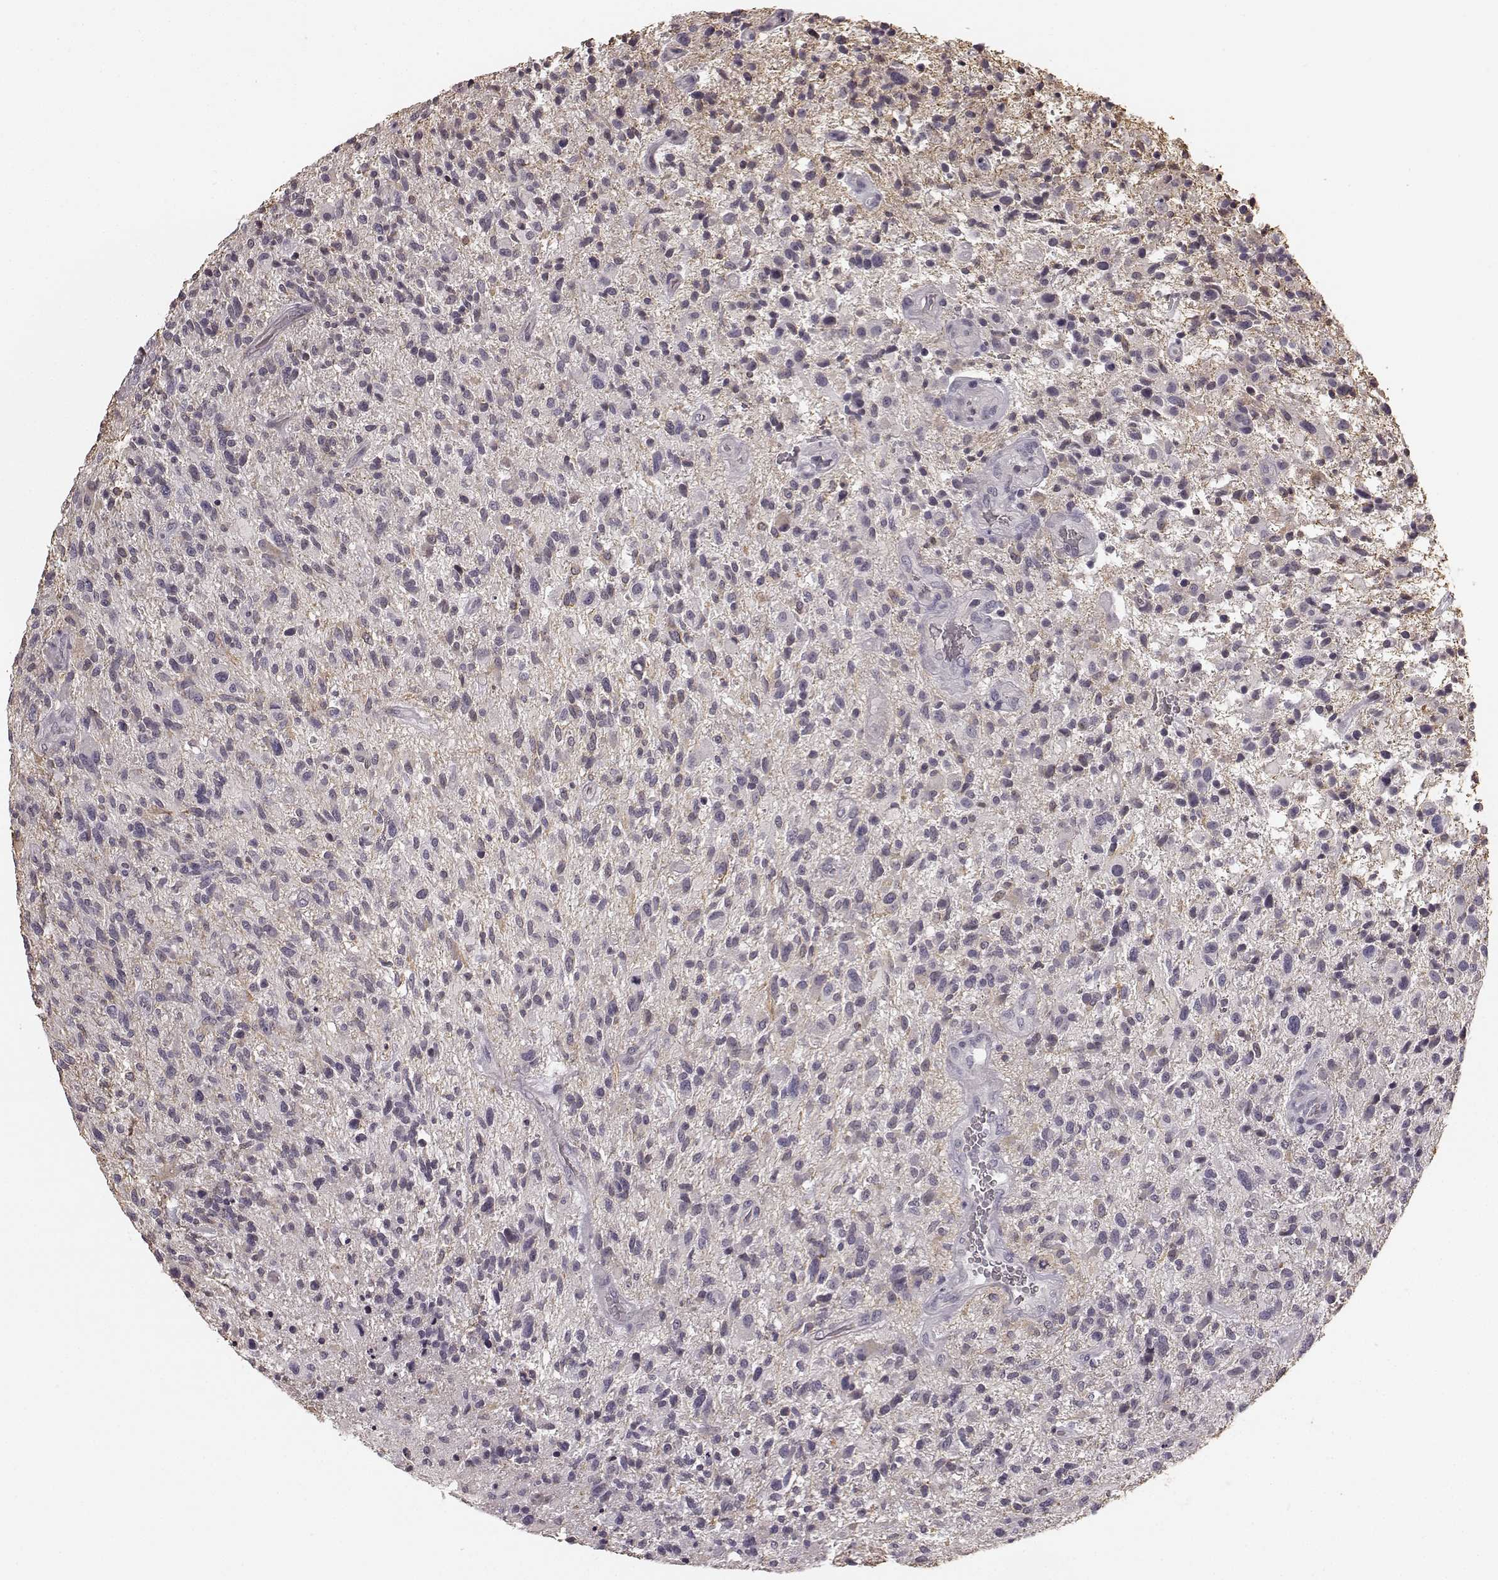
{"staining": {"intensity": "negative", "quantity": "none", "location": "none"}, "tissue": "glioma", "cell_type": "Tumor cells", "image_type": "cancer", "snomed": [{"axis": "morphology", "description": "Glioma, malignant, High grade"}, {"axis": "topography", "description": "Brain"}], "caption": "Tumor cells show no significant staining in glioma.", "gene": "RIT2", "patient": {"sex": "male", "age": 47}}